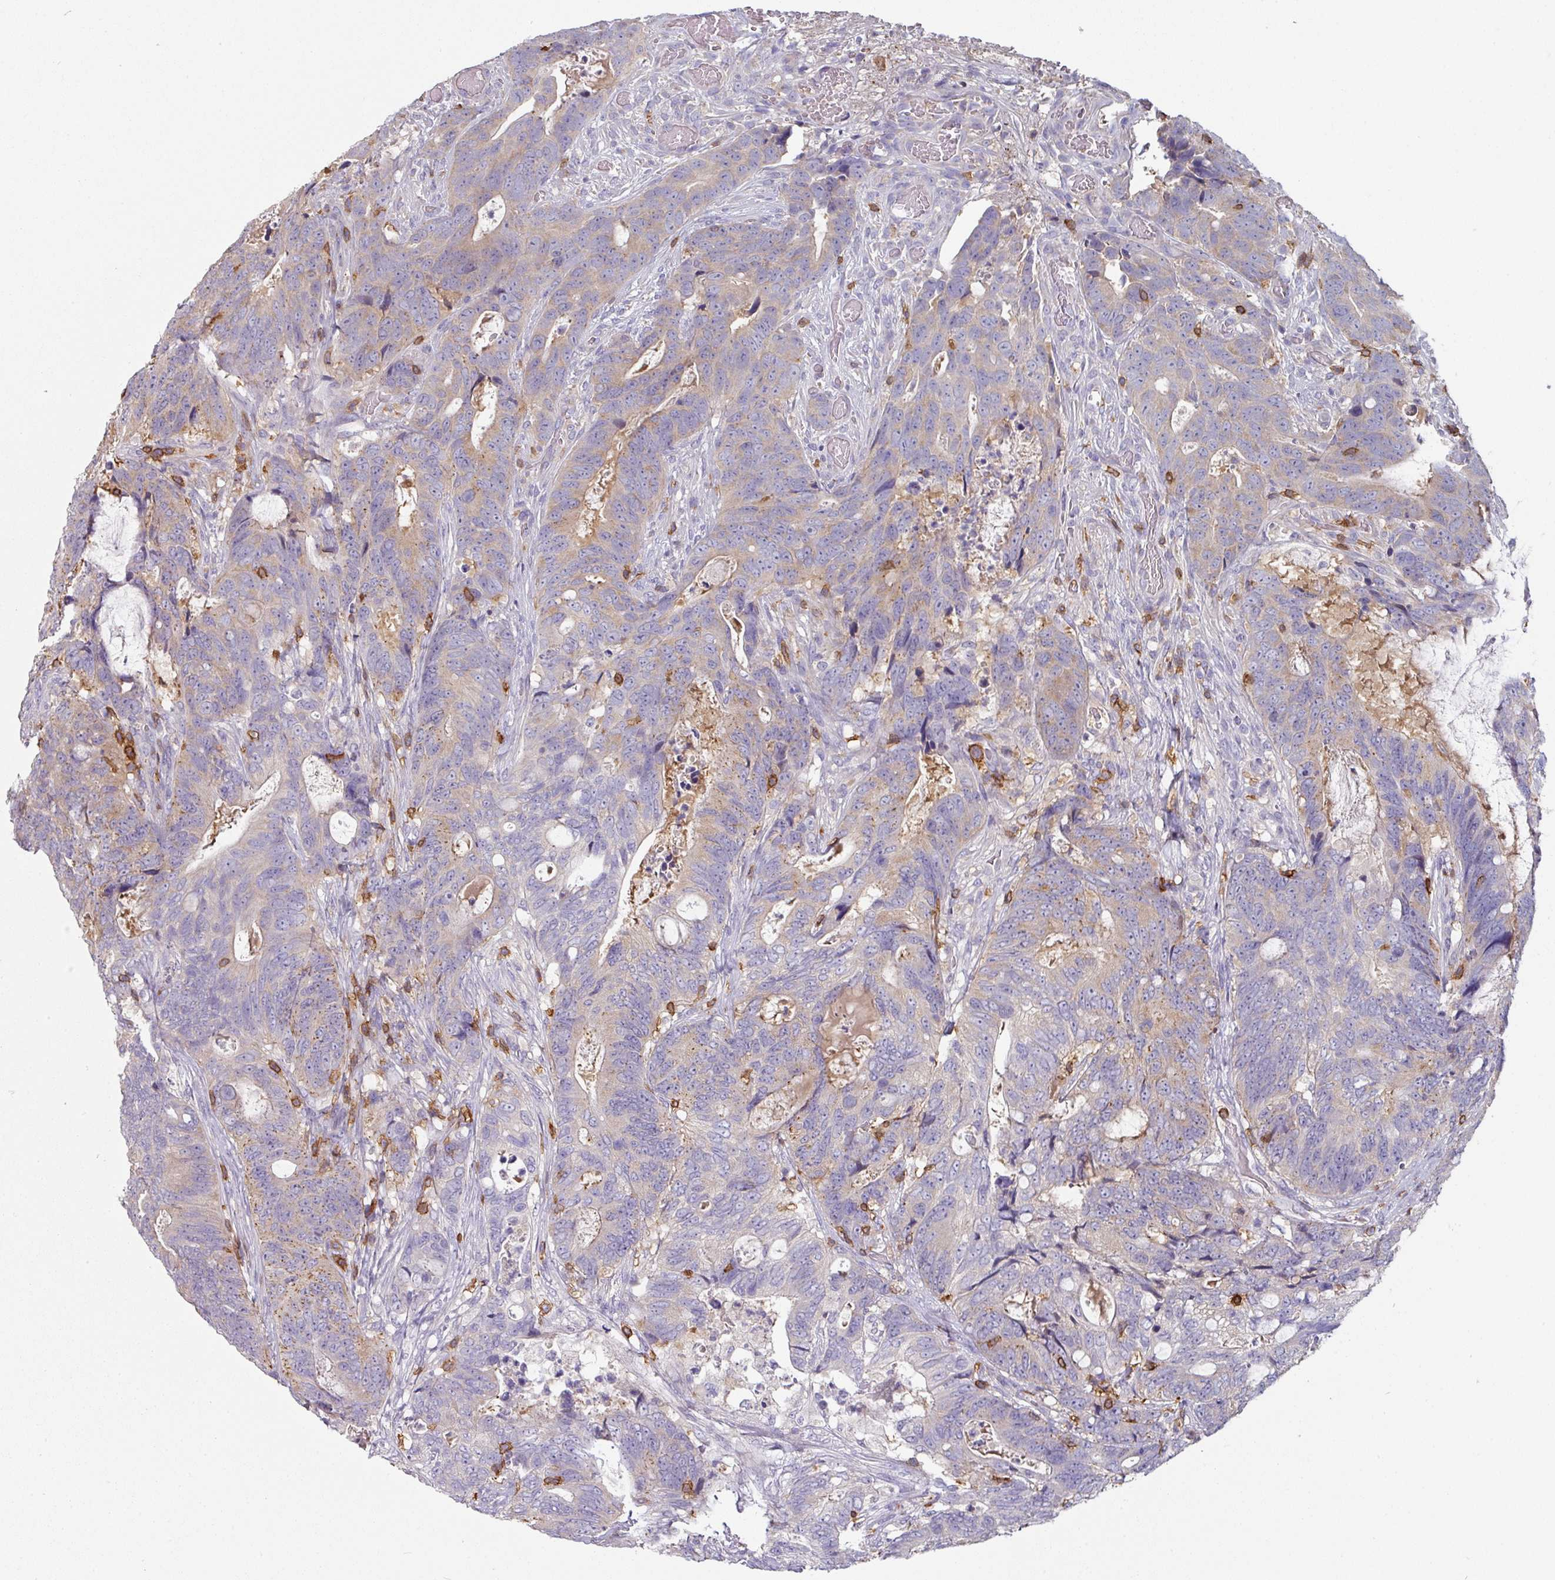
{"staining": {"intensity": "weak", "quantity": "<25%", "location": "cytoplasmic/membranous"}, "tissue": "colorectal cancer", "cell_type": "Tumor cells", "image_type": "cancer", "snomed": [{"axis": "morphology", "description": "Adenocarcinoma, NOS"}, {"axis": "topography", "description": "Colon"}], "caption": "Immunohistochemical staining of colorectal adenocarcinoma shows no significant positivity in tumor cells.", "gene": "CD3G", "patient": {"sex": "female", "age": 82}}